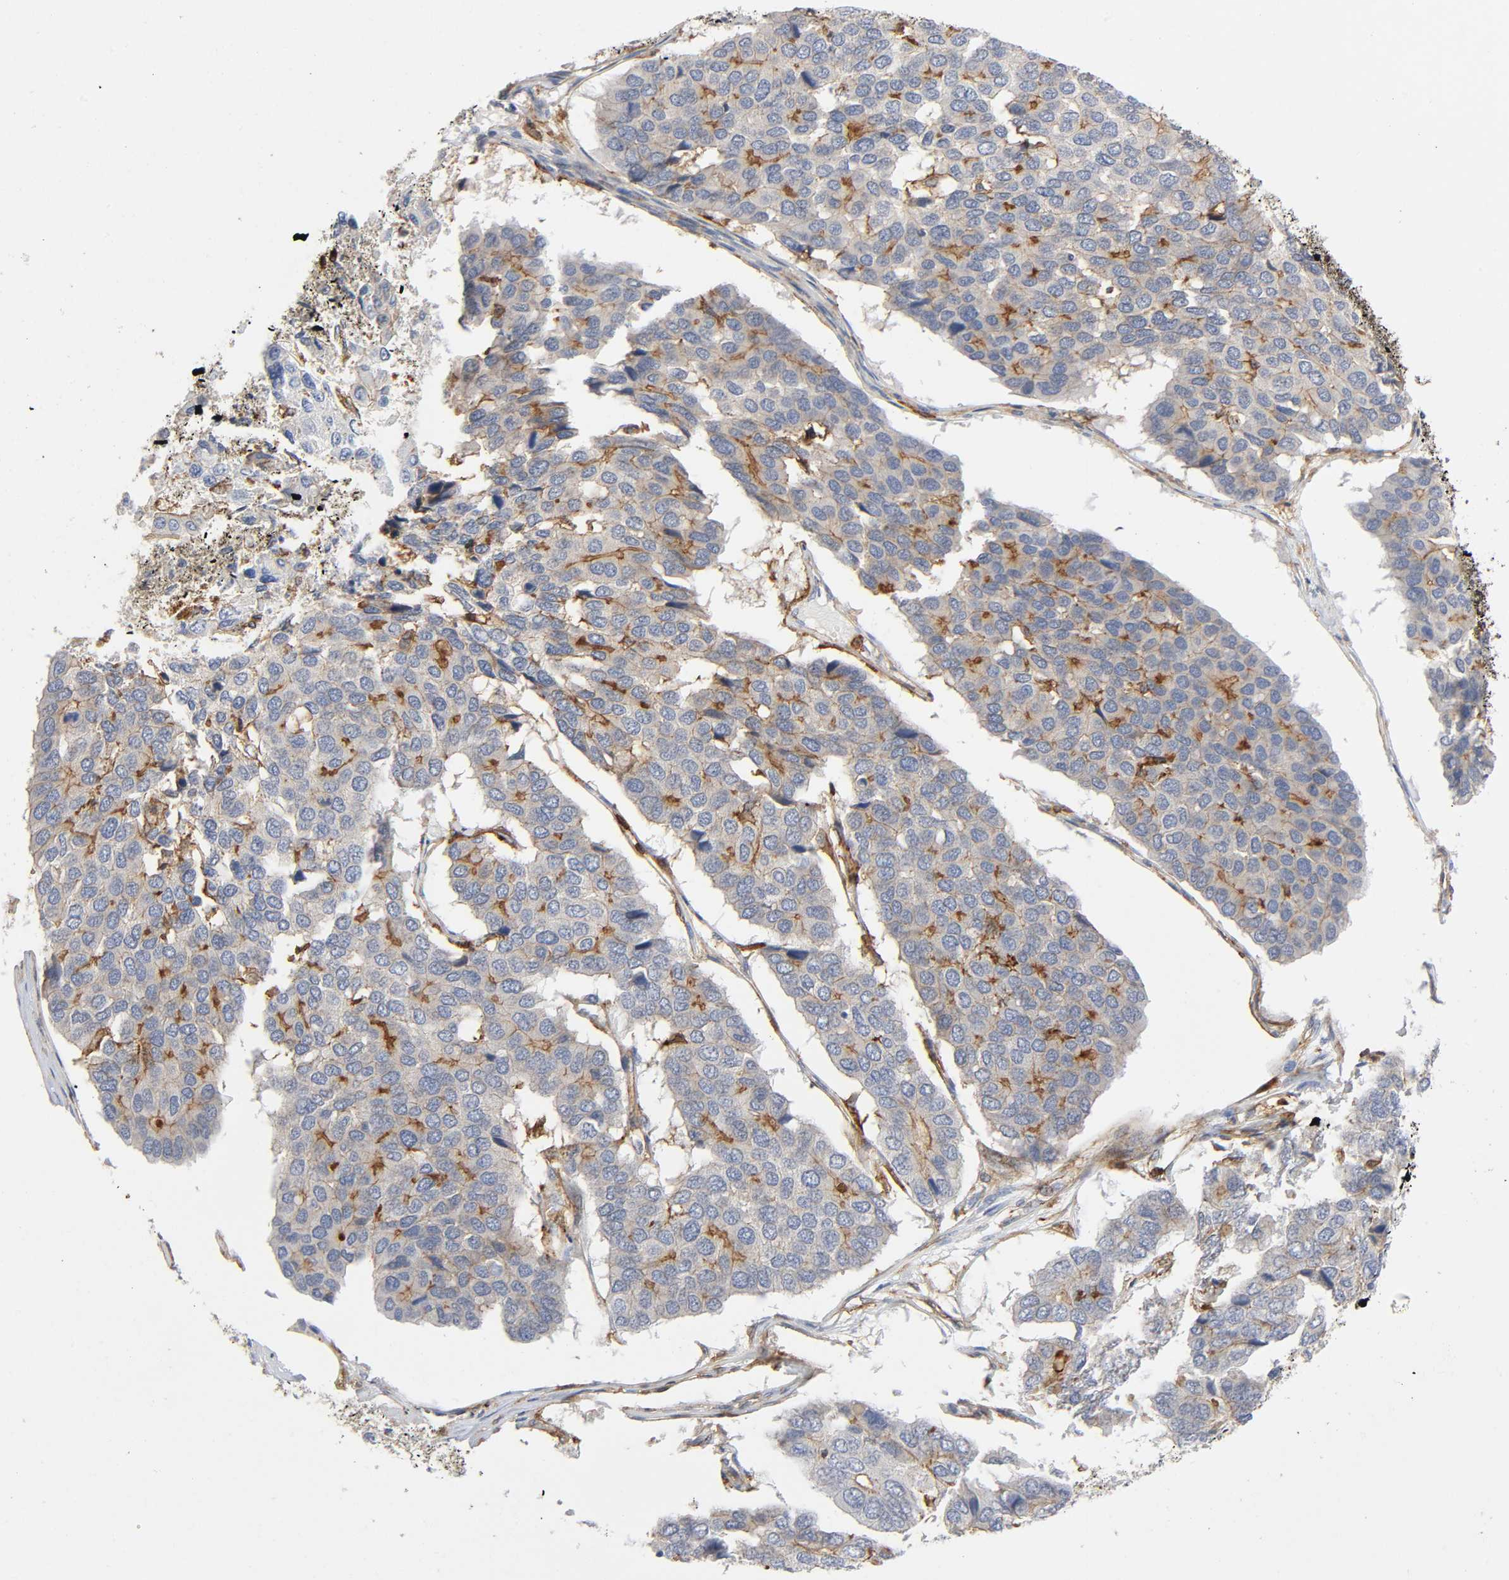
{"staining": {"intensity": "negative", "quantity": "none", "location": "none"}, "tissue": "pancreatic cancer", "cell_type": "Tumor cells", "image_type": "cancer", "snomed": [{"axis": "morphology", "description": "Adenocarcinoma, NOS"}, {"axis": "topography", "description": "Pancreas"}], "caption": "DAB immunohistochemical staining of adenocarcinoma (pancreatic) demonstrates no significant staining in tumor cells. Brightfield microscopy of immunohistochemistry stained with DAB (brown) and hematoxylin (blue), captured at high magnification.", "gene": "LYN", "patient": {"sex": "male", "age": 50}}